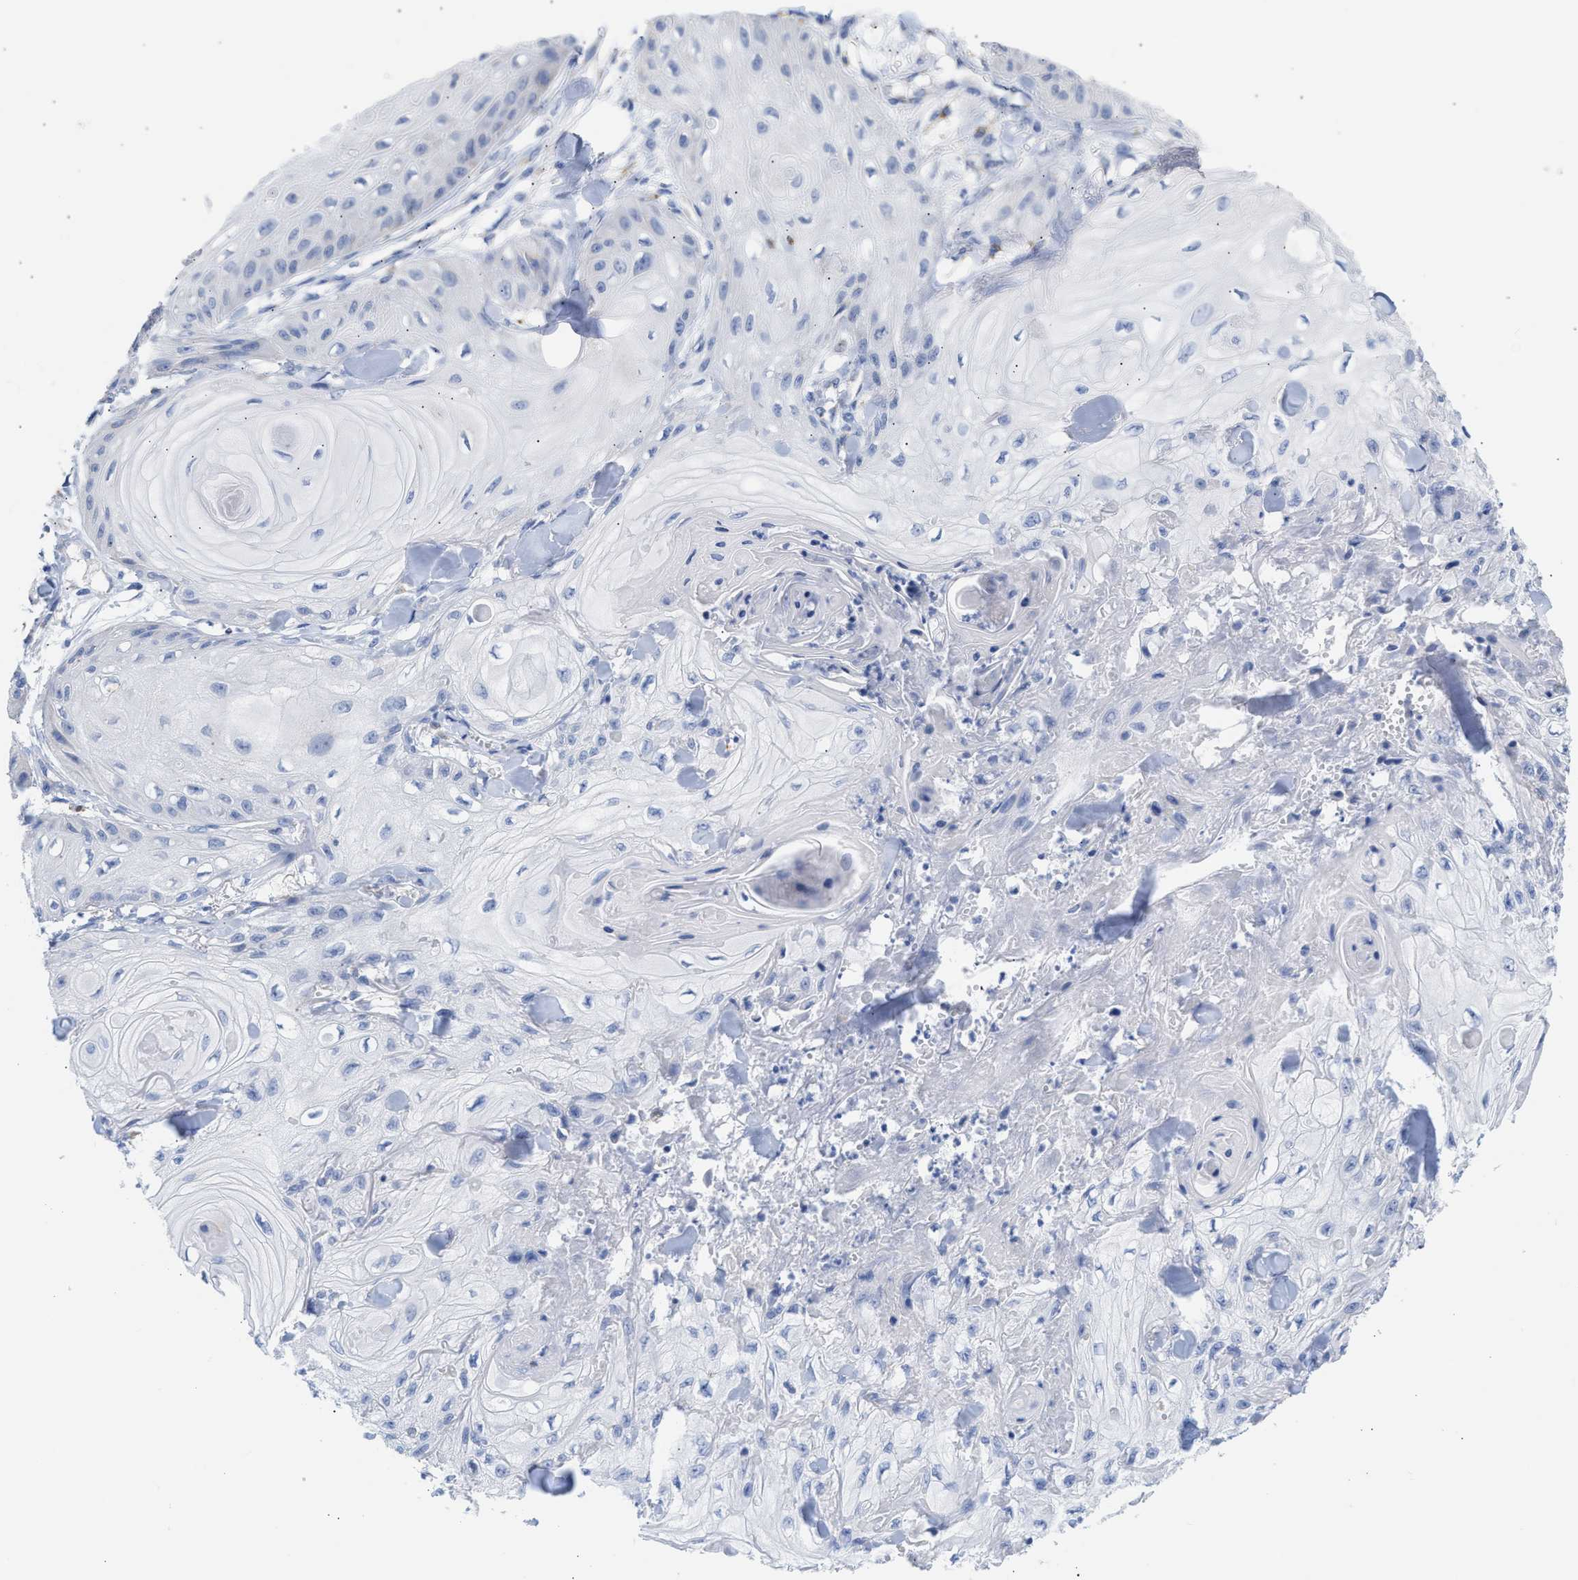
{"staining": {"intensity": "negative", "quantity": "none", "location": "none"}, "tissue": "skin cancer", "cell_type": "Tumor cells", "image_type": "cancer", "snomed": [{"axis": "morphology", "description": "Squamous cell carcinoma, NOS"}, {"axis": "topography", "description": "Skin"}], "caption": "Immunohistochemistry of skin cancer exhibits no staining in tumor cells.", "gene": "ACOT13", "patient": {"sex": "male", "age": 74}}